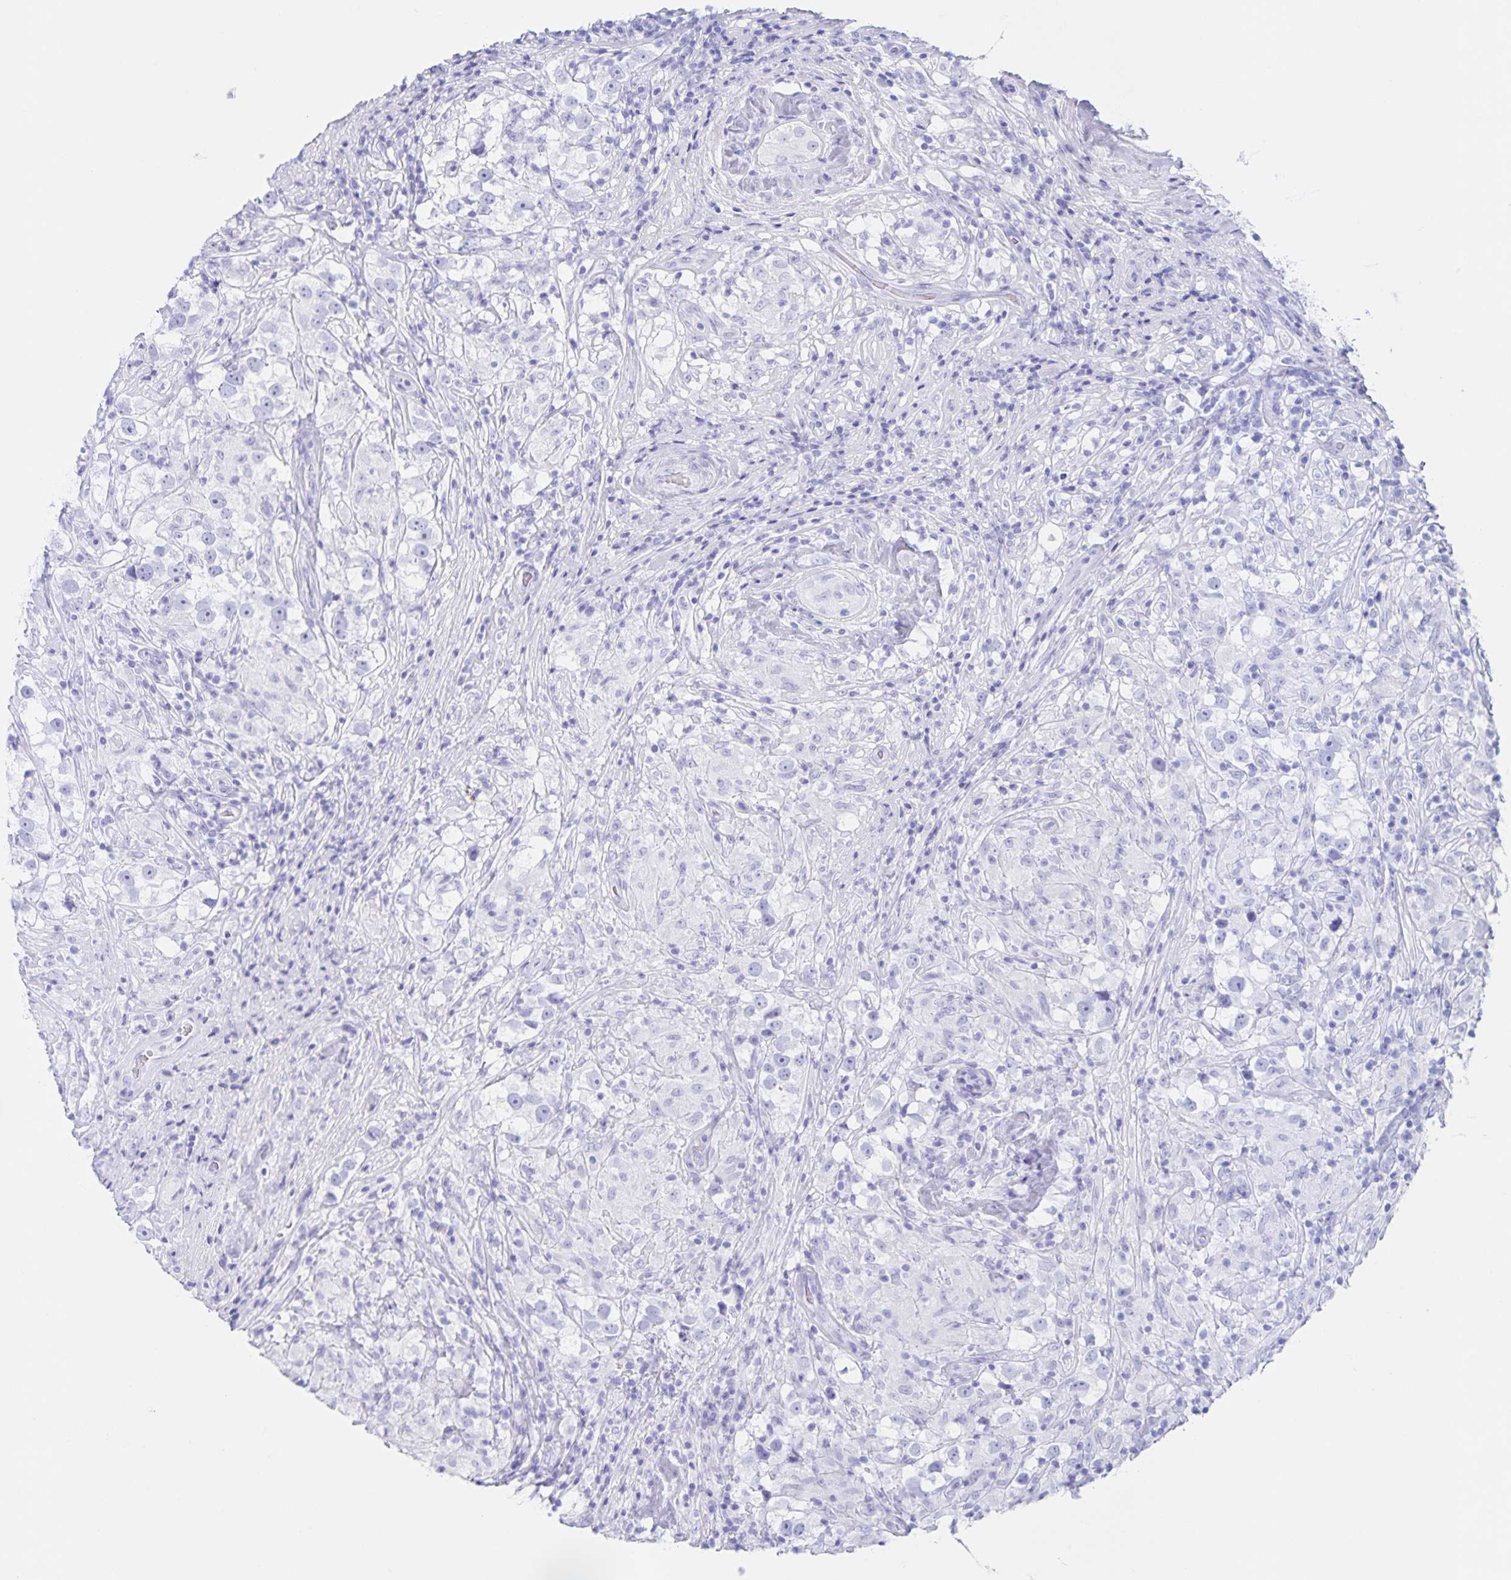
{"staining": {"intensity": "negative", "quantity": "none", "location": "none"}, "tissue": "testis cancer", "cell_type": "Tumor cells", "image_type": "cancer", "snomed": [{"axis": "morphology", "description": "Seminoma, NOS"}, {"axis": "topography", "description": "Testis"}], "caption": "High magnification brightfield microscopy of testis cancer (seminoma) stained with DAB (3,3'-diaminobenzidine) (brown) and counterstained with hematoxylin (blue): tumor cells show no significant positivity. The staining is performed using DAB (3,3'-diaminobenzidine) brown chromogen with nuclei counter-stained in using hematoxylin.", "gene": "C12orf56", "patient": {"sex": "male", "age": 46}}